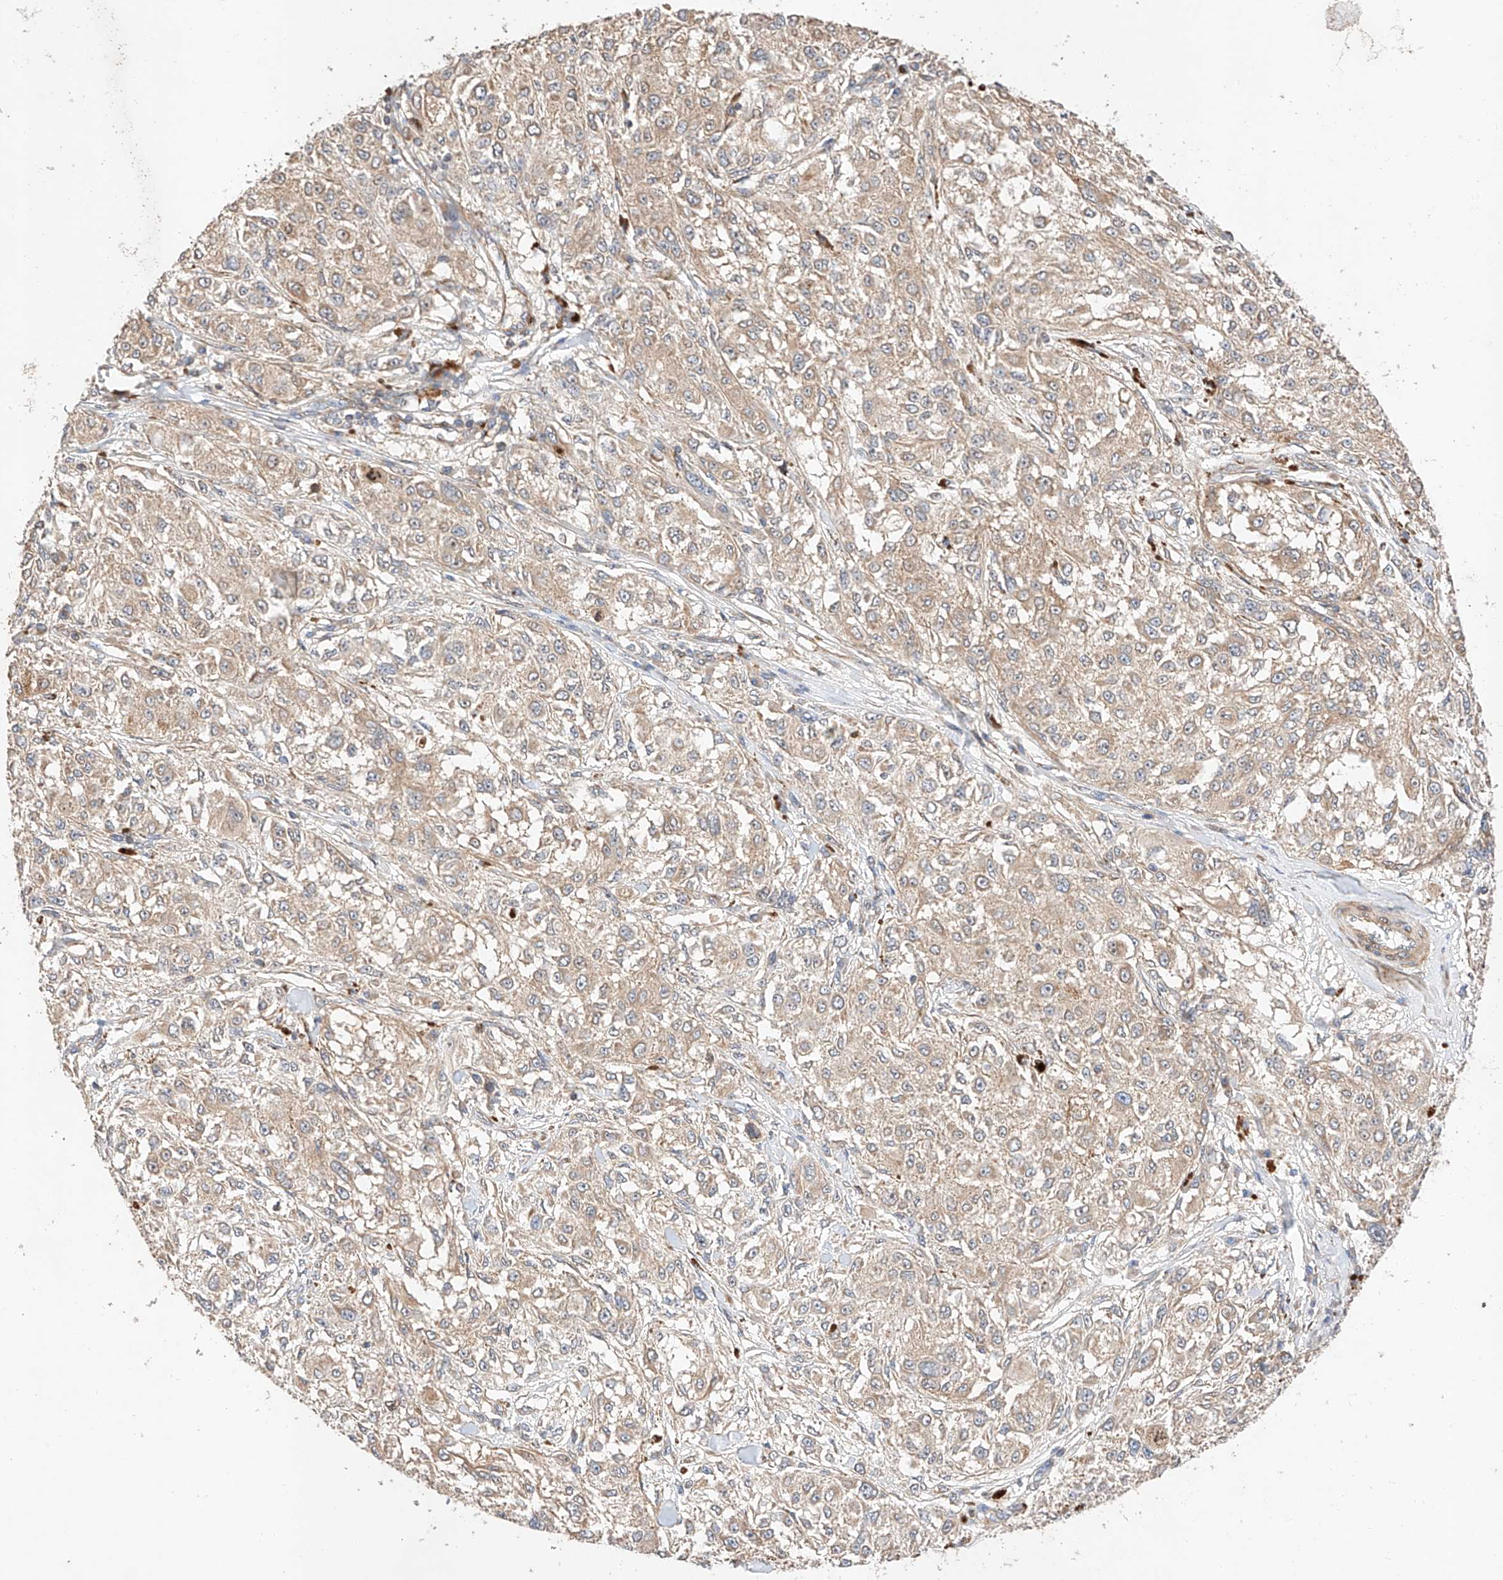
{"staining": {"intensity": "weak", "quantity": "25%-75%", "location": "cytoplasmic/membranous"}, "tissue": "melanoma", "cell_type": "Tumor cells", "image_type": "cancer", "snomed": [{"axis": "morphology", "description": "Necrosis, NOS"}, {"axis": "morphology", "description": "Malignant melanoma, NOS"}, {"axis": "topography", "description": "Skin"}], "caption": "Brown immunohistochemical staining in human malignant melanoma exhibits weak cytoplasmic/membranous staining in approximately 25%-75% of tumor cells.", "gene": "RAB23", "patient": {"sex": "female", "age": 87}}